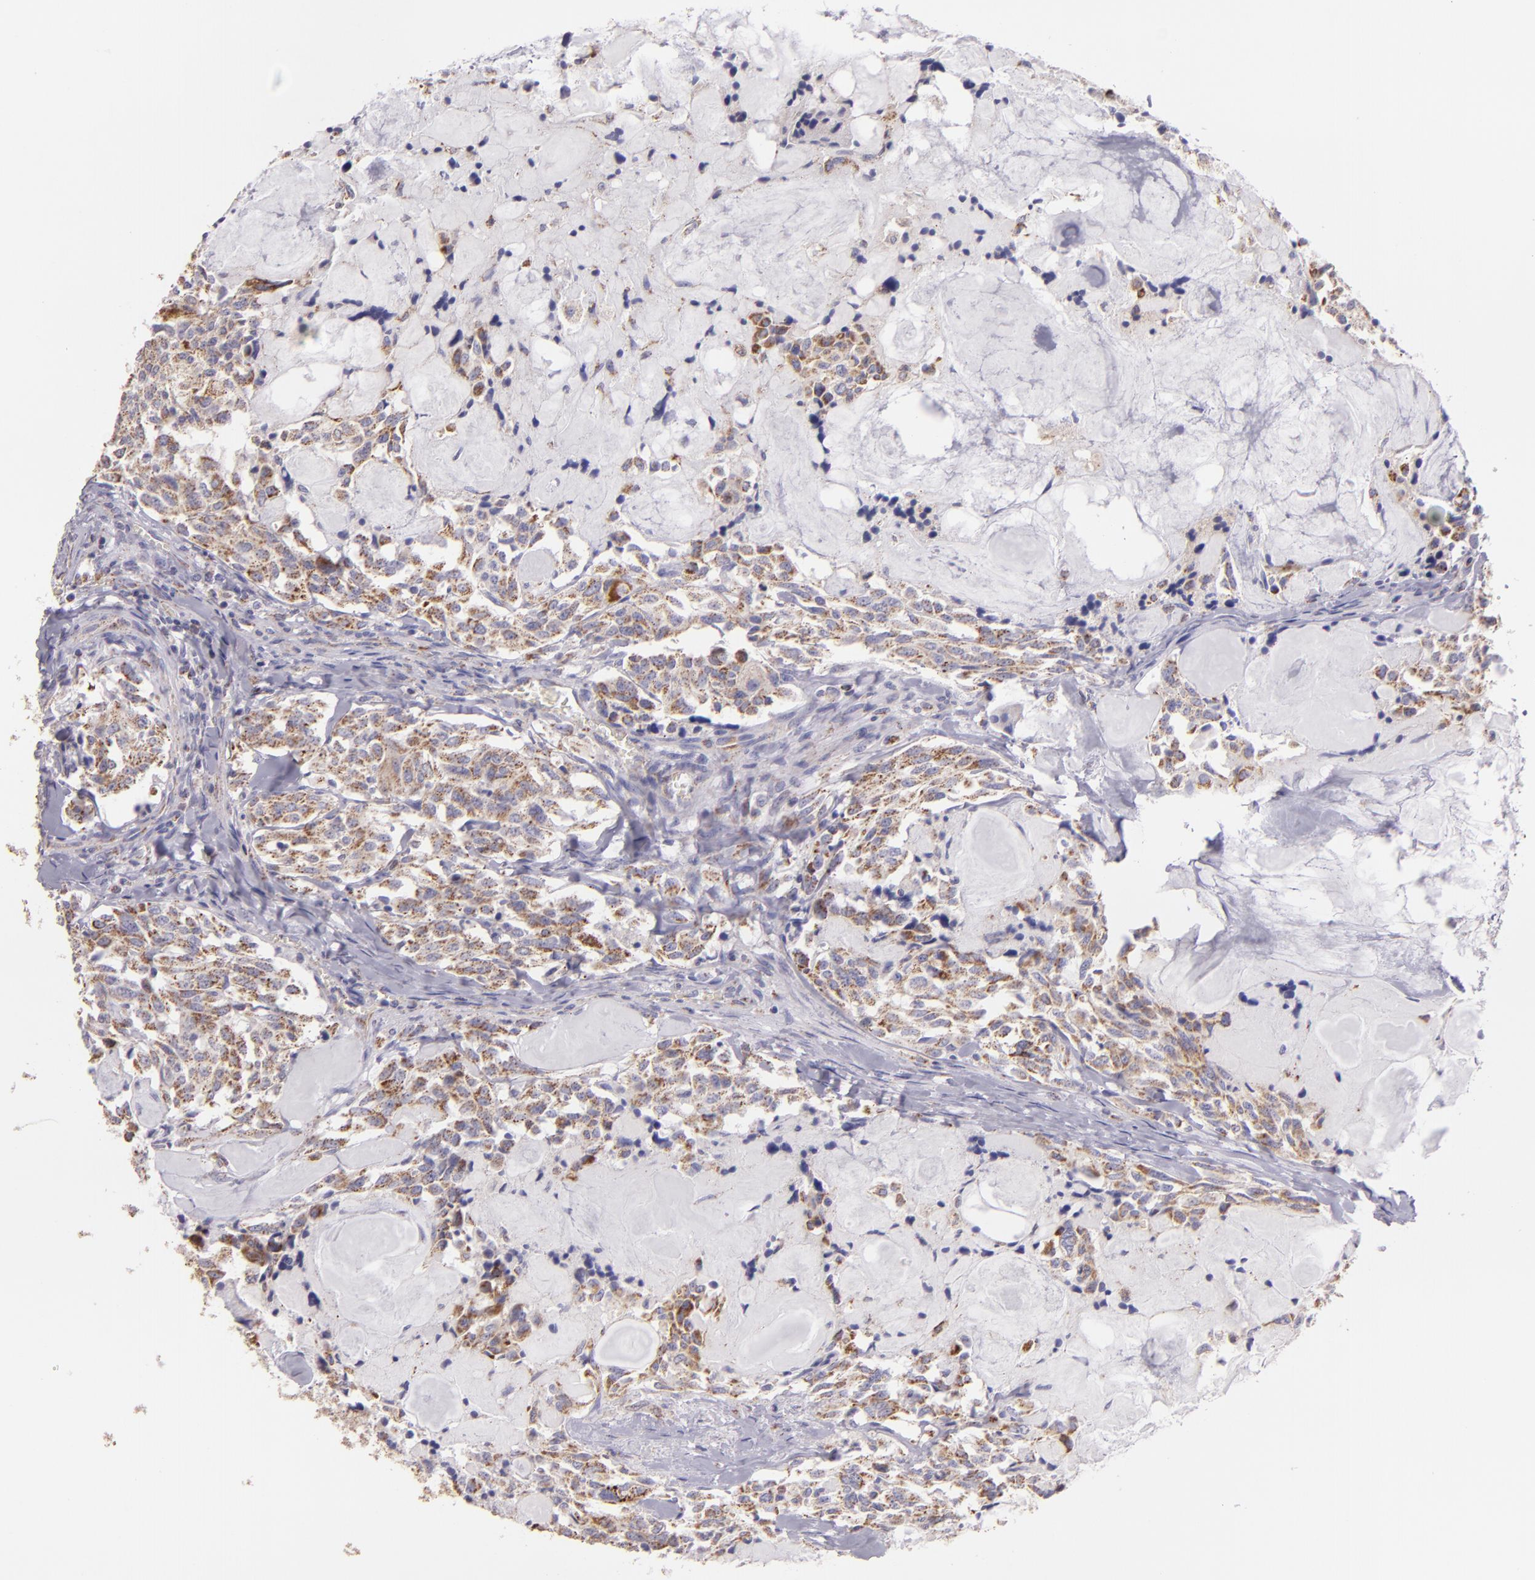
{"staining": {"intensity": "weak", "quantity": ">75%", "location": "cytoplasmic/membranous"}, "tissue": "thyroid cancer", "cell_type": "Tumor cells", "image_type": "cancer", "snomed": [{"axis": "morphology", "description": "Carcinoma, NOS"}, {"axis": "morphology", "description": "Carcinoid, malignant, NOS"}, {"axis": "topography", "description": "Thyroid gland"}], "caption": "Thyroid cancer stained with a brown dye exhibits weak cytoplasmic/membranous positive positivity in approximately >75% of tumor cells.", "gene": "HSPD1", "patient": {"sex": "male", "age": 33}}